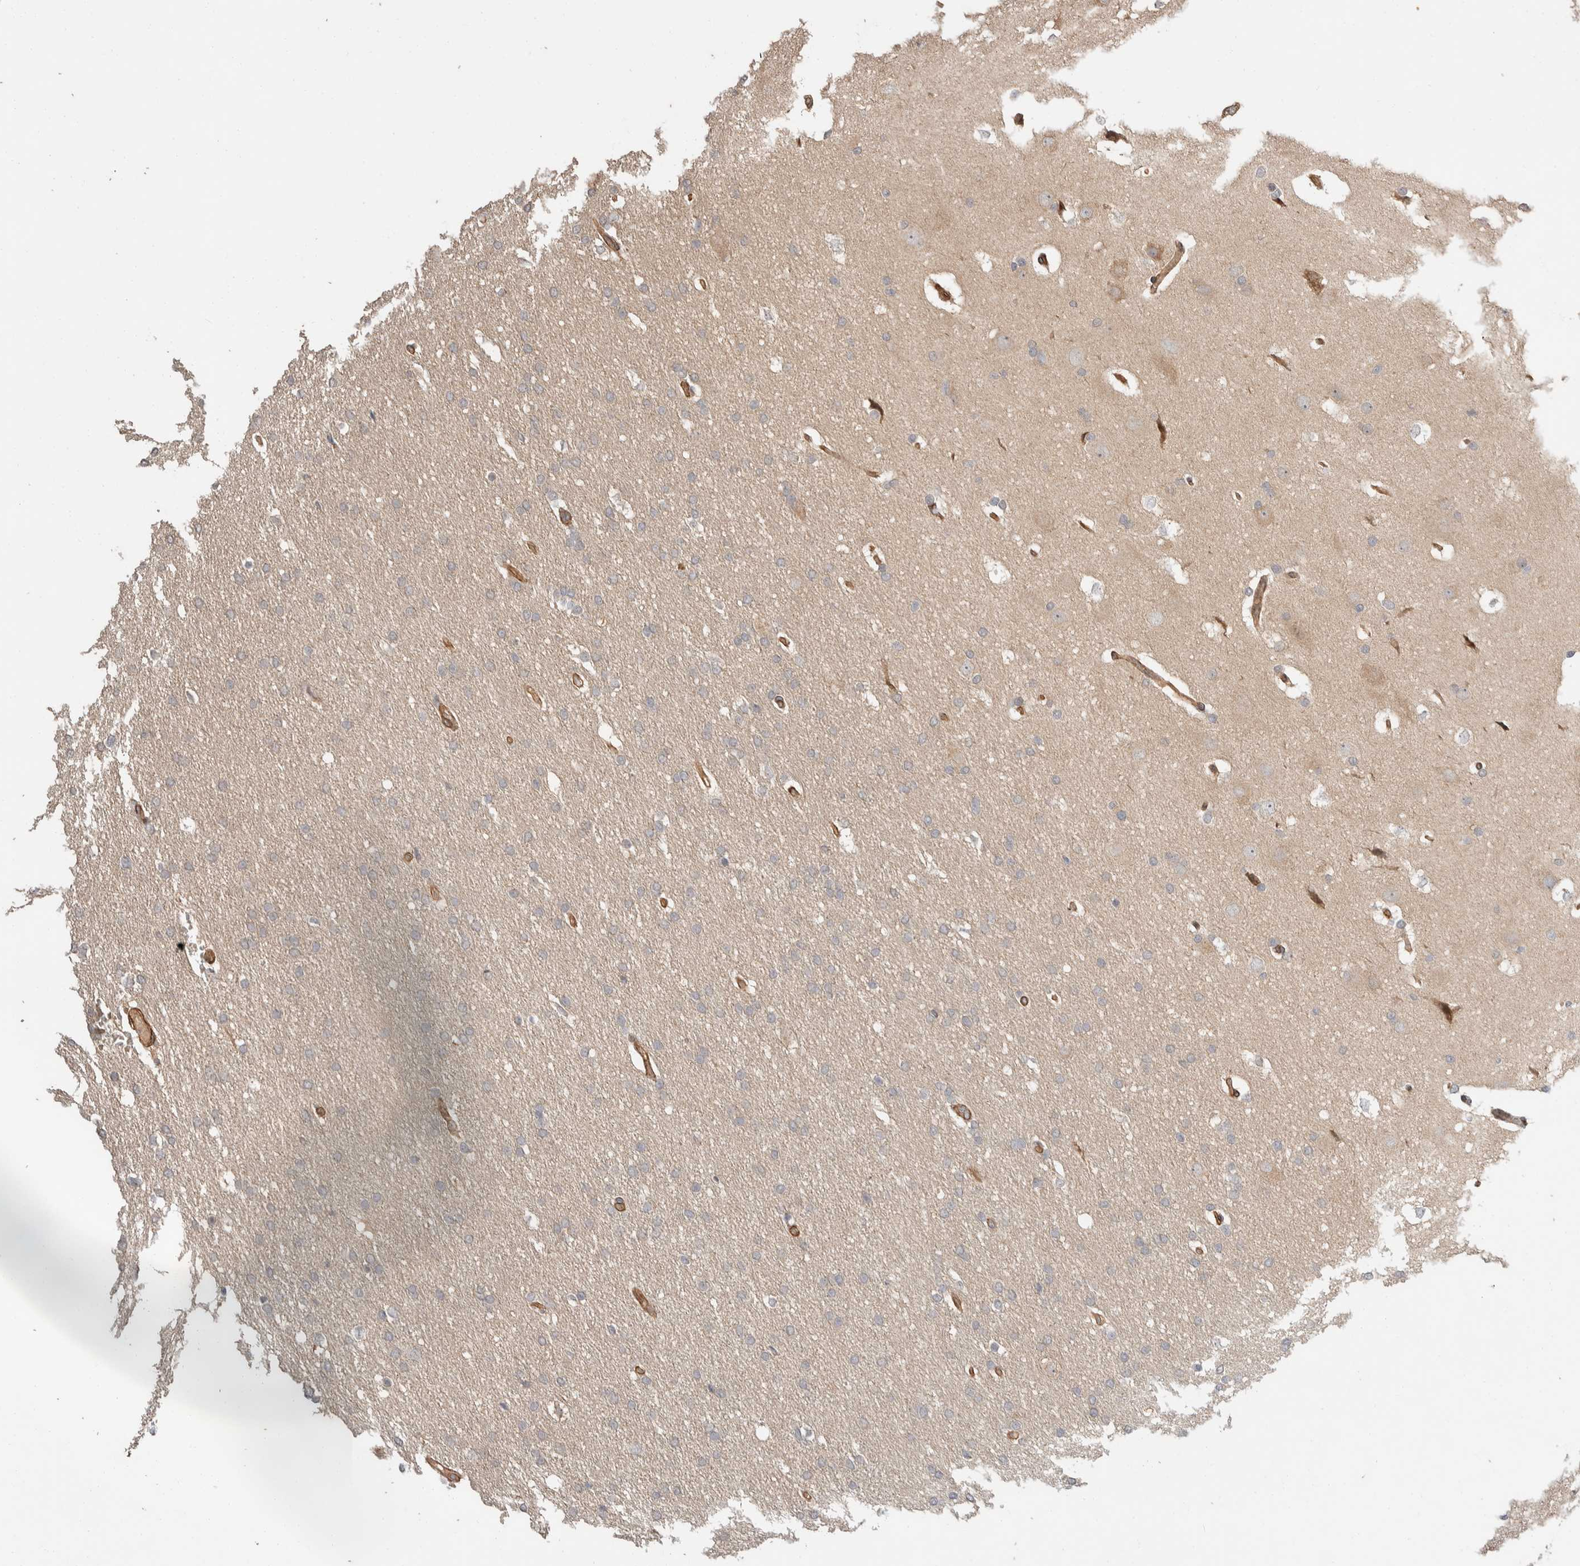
{"staining": {"intensity": "negative", "quantity": "none", "location": "none"}, "tissue": "glioma", "cell_type": "Tumor cells", "image_type": "cancer", "snomed": [{"axis": "morphology", "description": "Glioma, malignant, Low grade"}, {"axis": "topography", "description": "Brain"}], "caption": "IHC of malignant low-grade glioma demonstrates no staining in tumor cells. Nuclei are stained in blue.", "gene": "ERC1", "patient": {"sex": "female", "age": 37}}